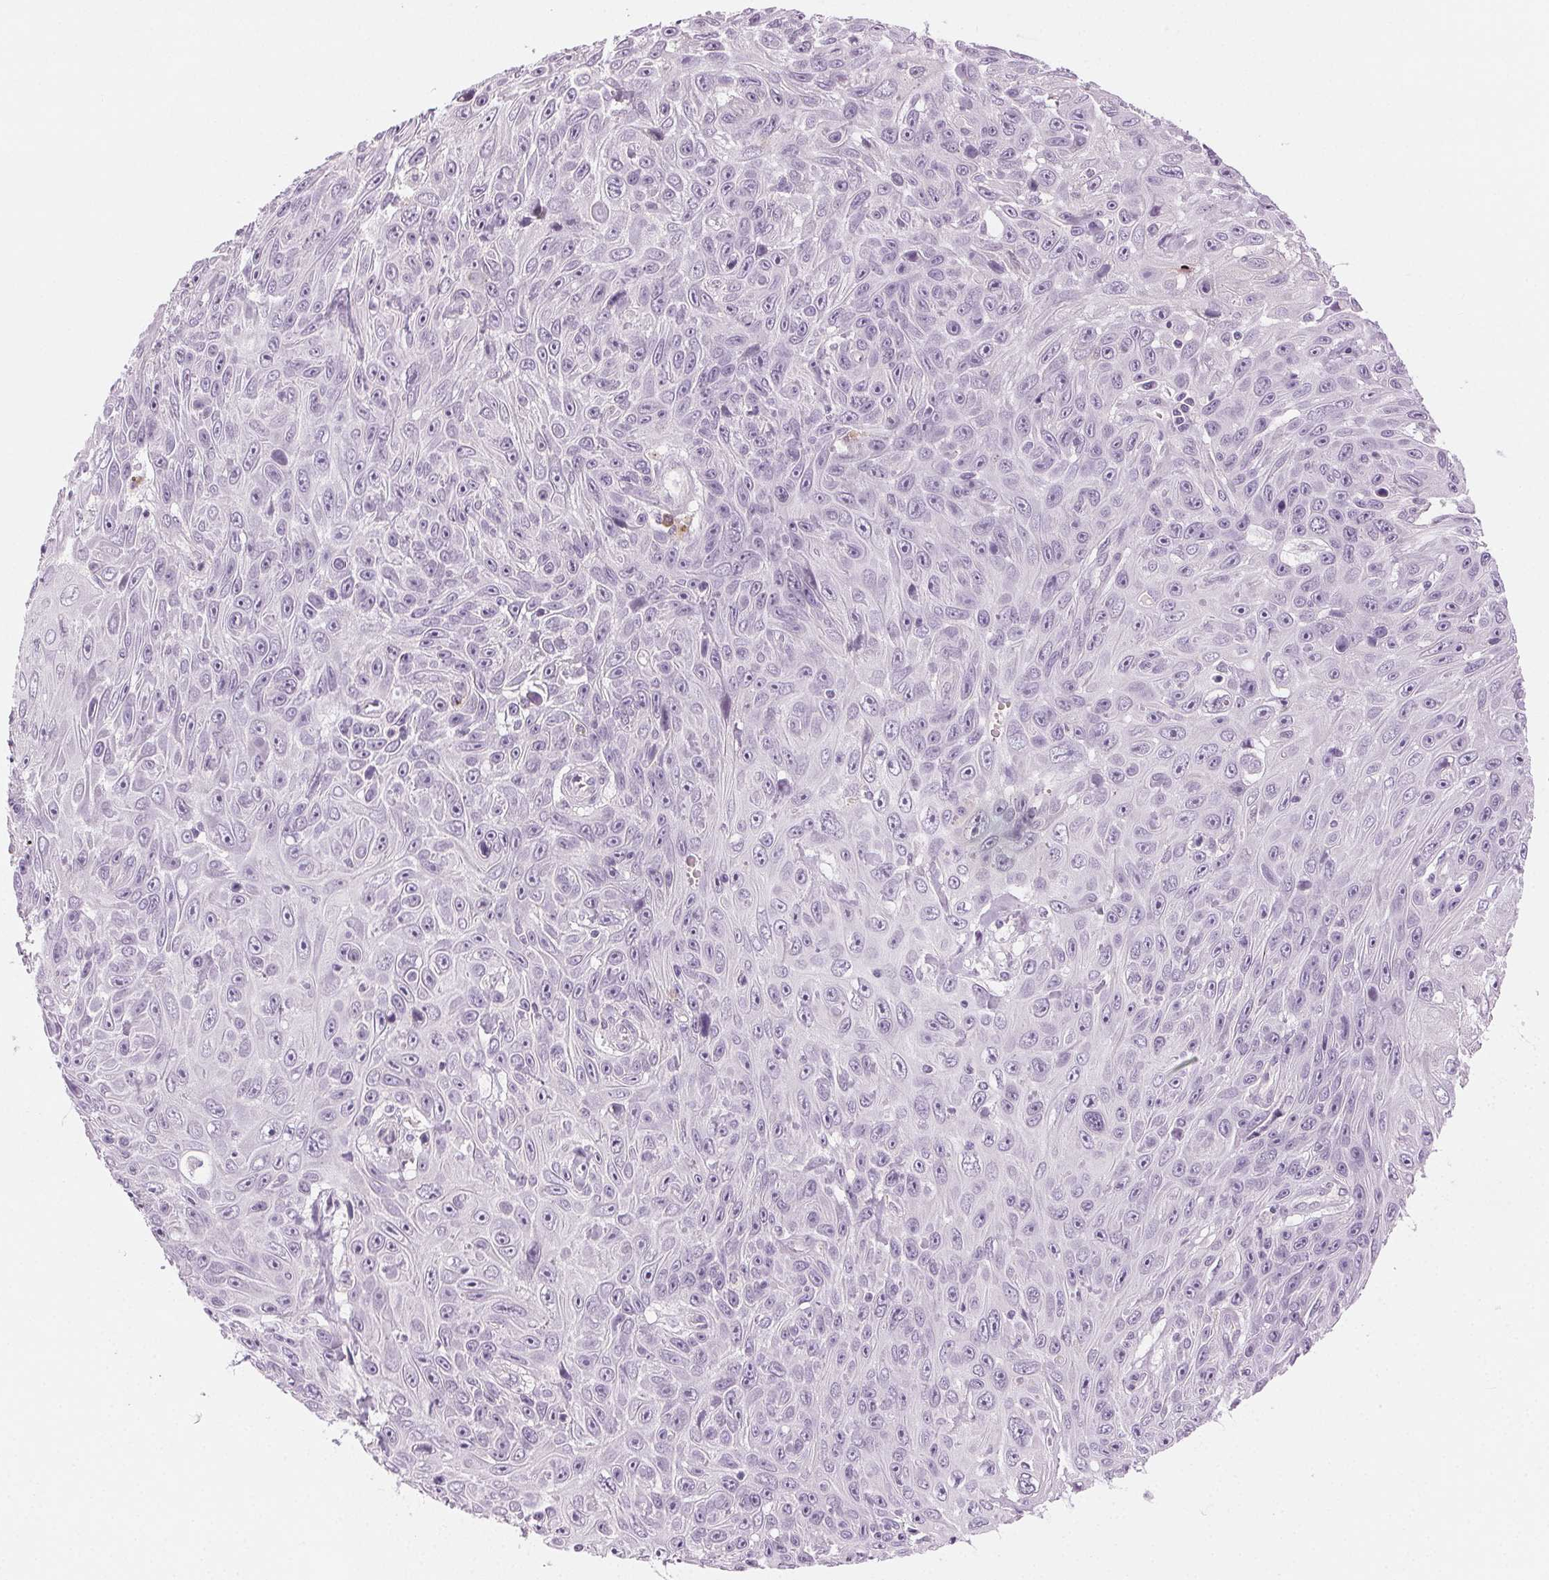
{"staining": {"intensity": "negative", "quantity": "none", "location": "none"}, "tissue": "skin cancer", "cell_type": "Tumor cells", "image_type": "cancer", "snomed": [{"axis": "morphology", "description": "Squamous cell carcinoma, NOS"}, {"axis": "topography", "description": "Skin"}], "caption": "A high-resolution photomicrograph shows immunohistochemistry (IHC) staining of squamous cell carcinoma (skin), which shows no significant expression in tumor cells. (DAB (3,3'-diaminobenzidine) immunohistochemistry (IHC), high magnification).", "gene": "HSF5", "patient": {"sex": "male", "age": 82}}